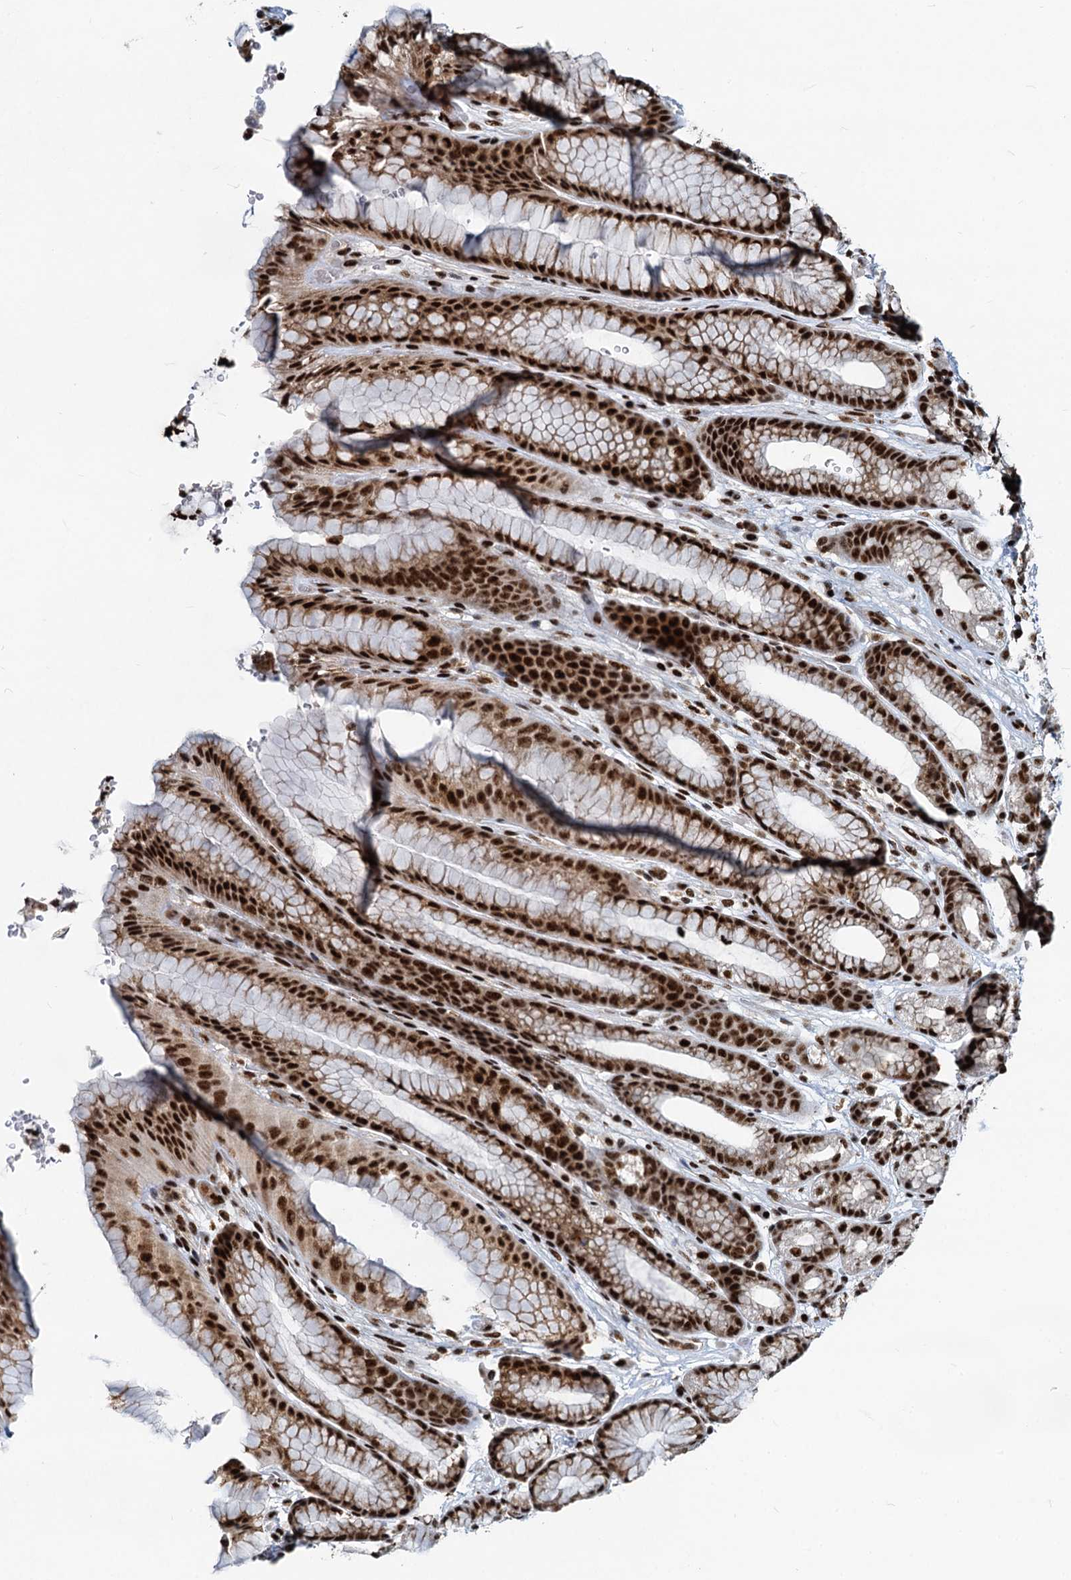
{"staining": {"intensity": "strong", "quantity": ">75%", "location": "nuclear"}, "tissue": "stomach", "cell_type": "Glandular cells", "image_type": "normal", "snomed": [{"axis": "morphology", "description": "Normal tissue, NOS"}, {"axis": "morphology", "description": "Adenocarcinoma, NOS"}, {"axis": "topography", "description": "Stomach"}], "caption": "Immunohistochemical staining of benign human stomach reveals >75% levels of strong nuclear protein expression in approximately >75% of glandular cells.", "gene": "RBM26", "patient": {"sex": "male", "age": 57}}